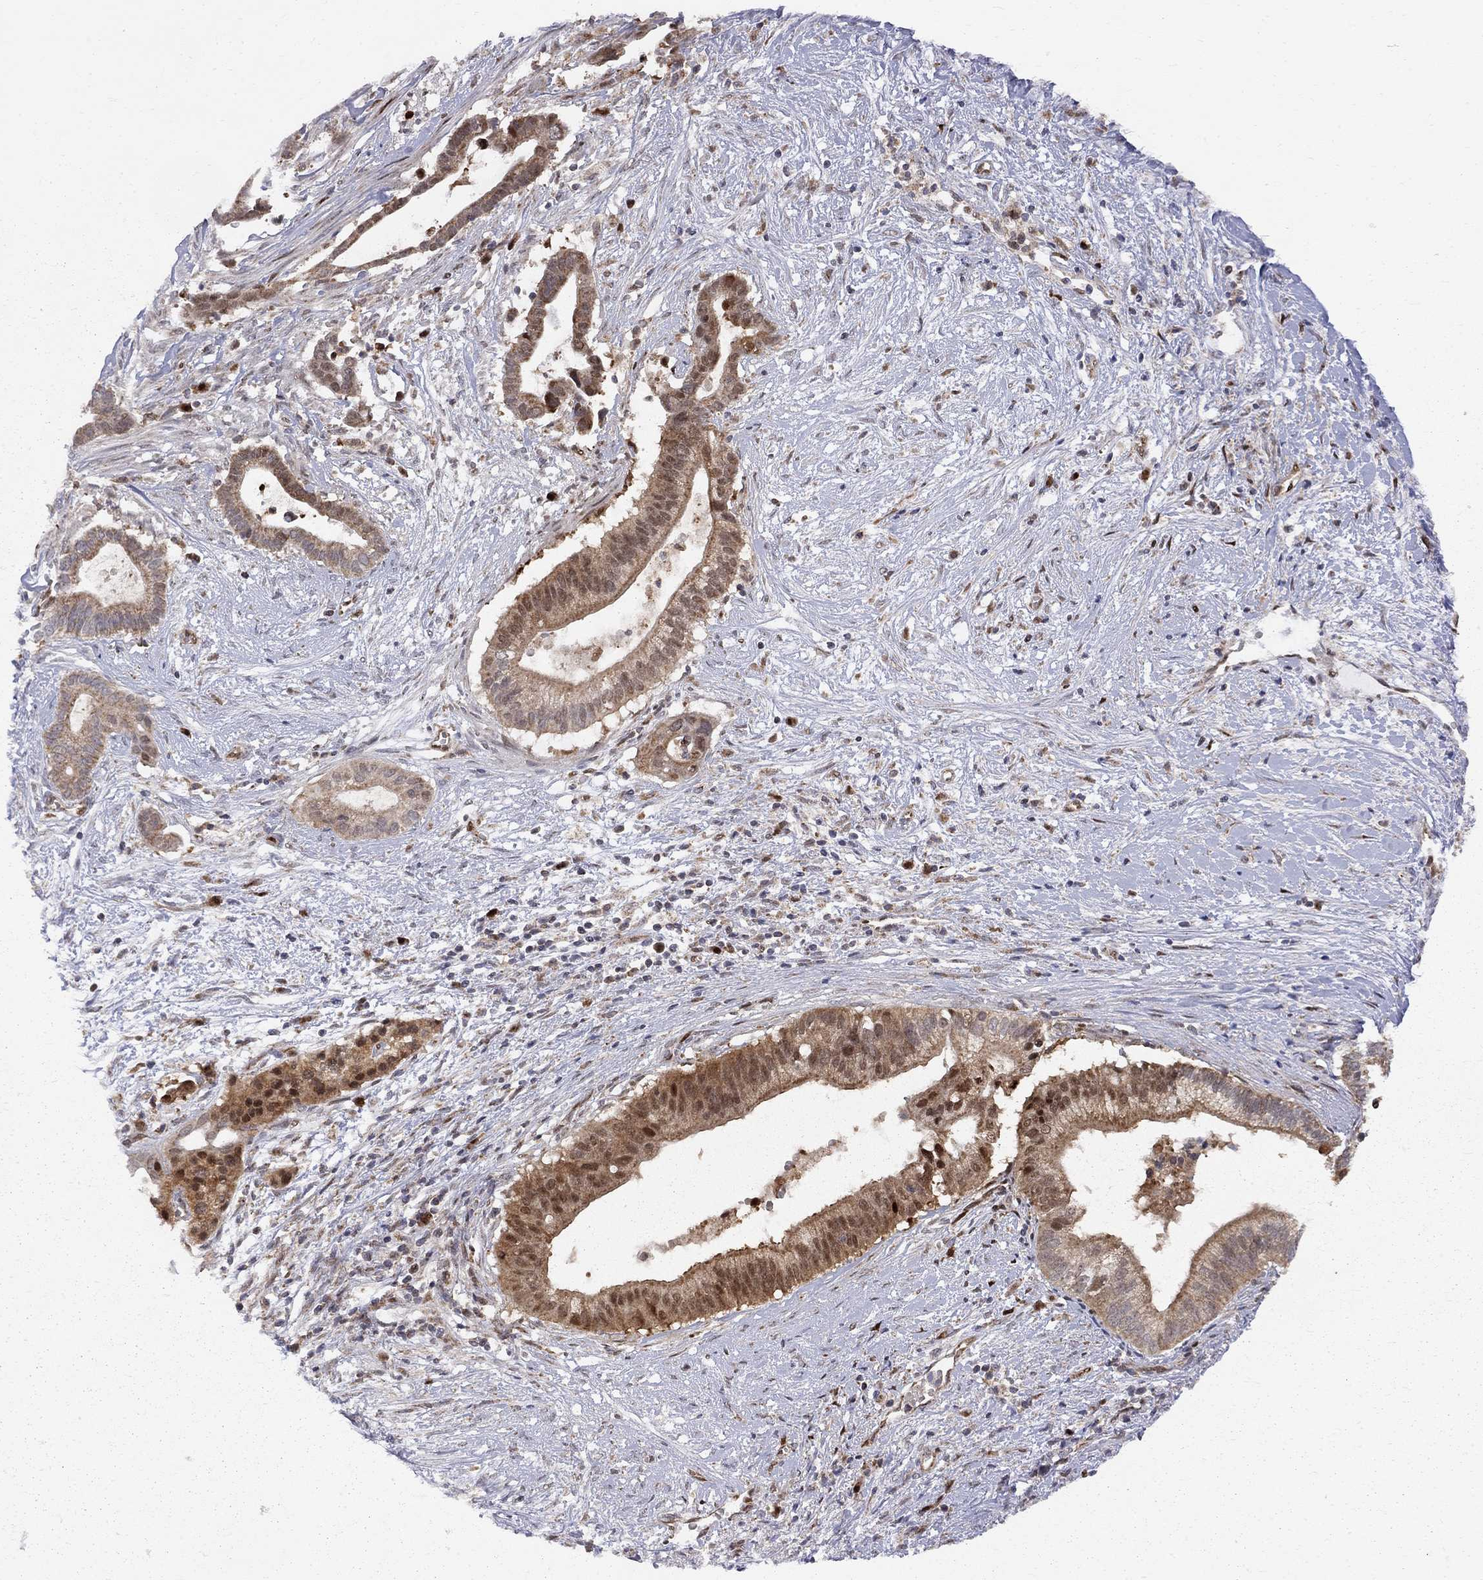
{"staining": {"intensity": "moderate", "quantity": "25%-75%", "location": "cytoplasmic/membranous,nuclear"}, "tissue": "pancreatic cancer", "cell_type": "Tumor cells", "image_type": "cancer", "snomed": [{"axis": "morphology", "description": "Adenocarcinoma, NOS"}, {"axis": "topography", "description": "Pancreas"}], "caption": "High-power microscopy captured an IHC micrograph of pancreatic cancer (adenocarcinoma), revealing moderate cytoplasmic/membranous and nuclear expression in approximately 25%-75% of tumor cells. (brown staining indicates protein expression, while blue staining denotes nuclei).", "gene": "ELOB", "patient": {"sex": "male", "age": 61}}